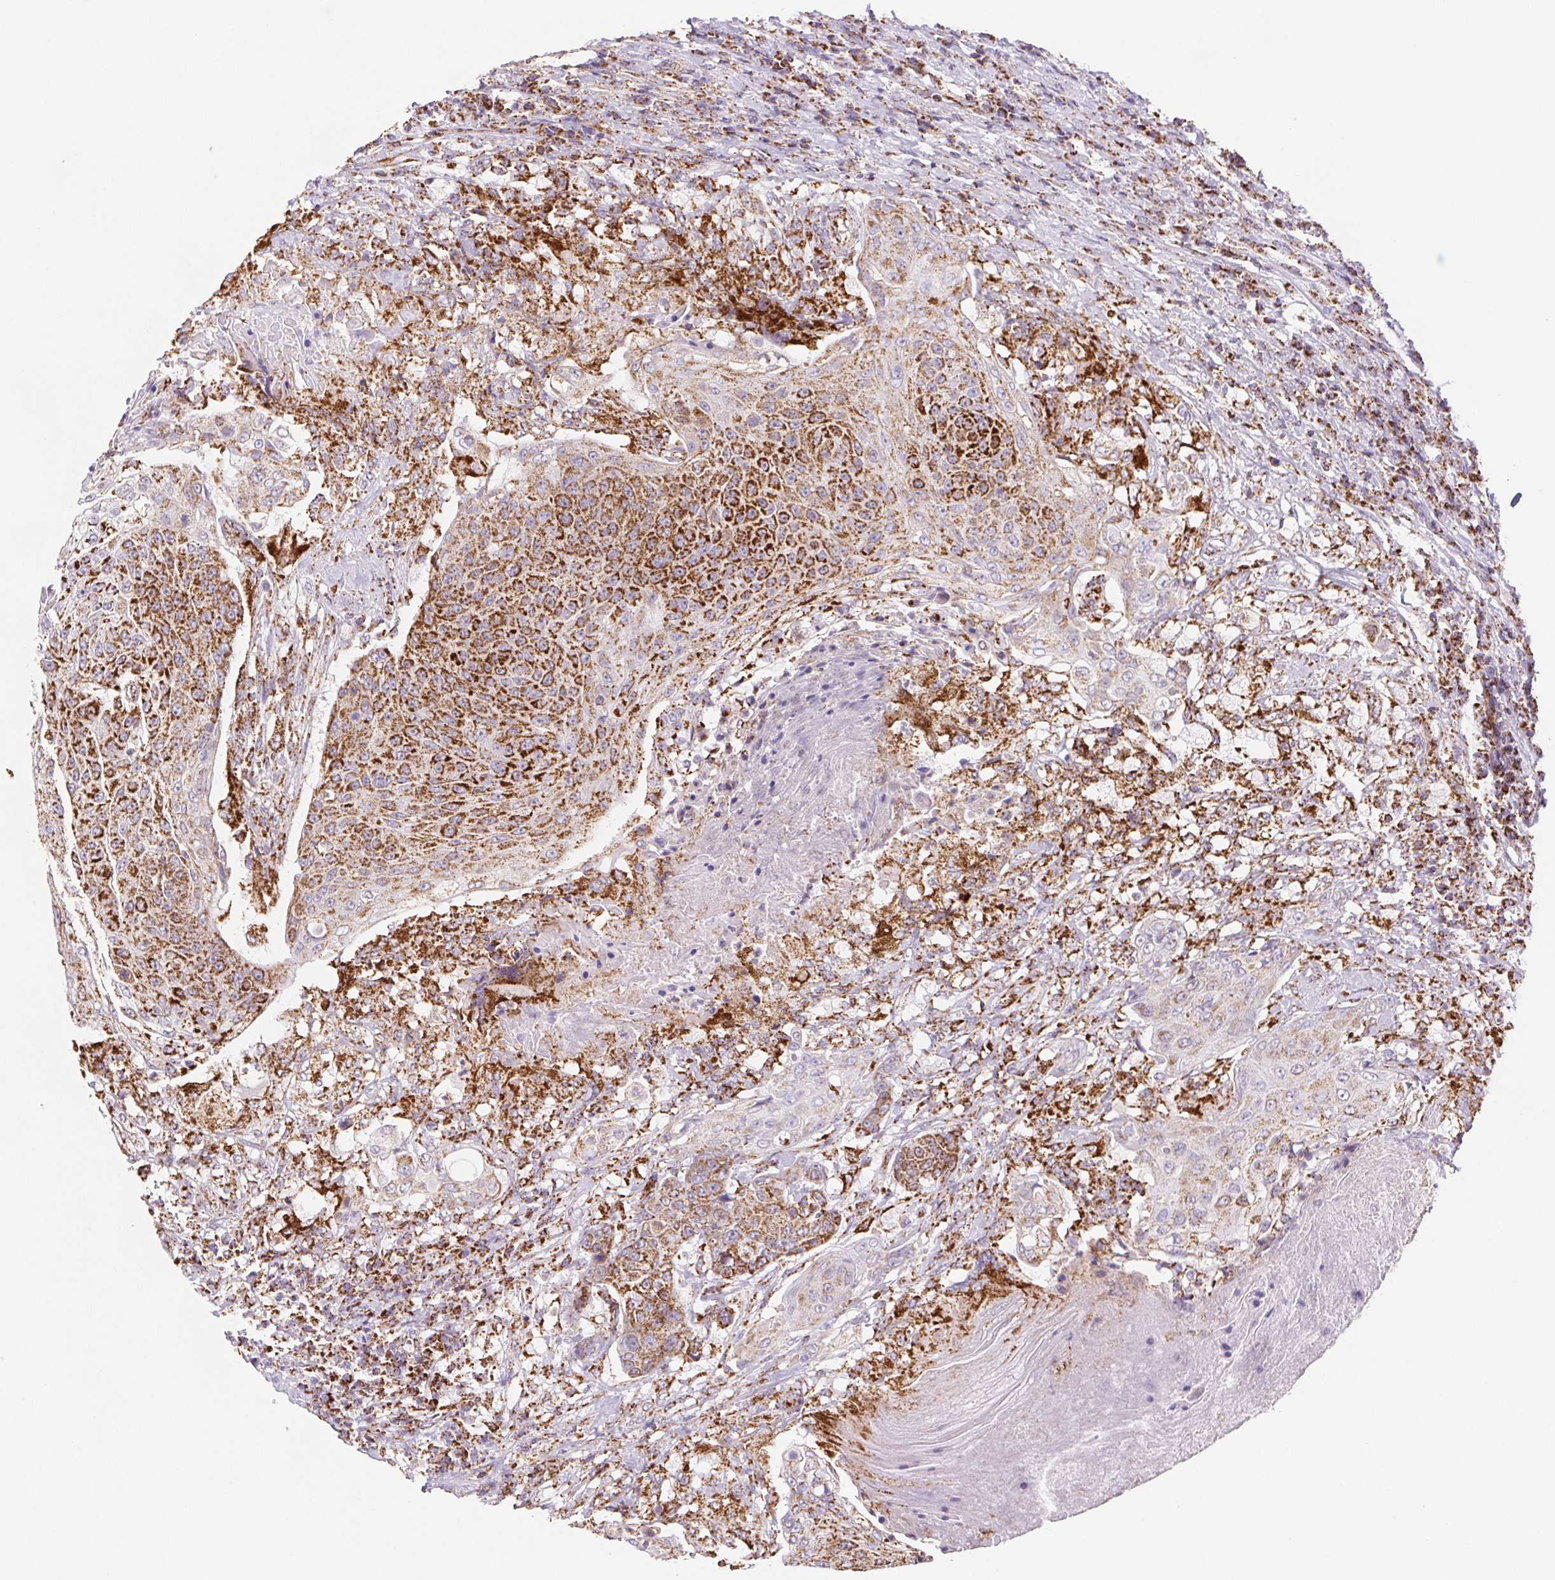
{"staining": {"intensity": "strong", "quantity": ">75%", "location": "cytoplasmic/membranous"}, "tissue": "urothelial cancer", "cell_type": "Tumor cells", "image_type": "cancer", "snomed": [{"axis": "morphology", "description": "Urothelial carcinoma, High grade"}, {"axis": "topography", "description": "Urinary bladder"}], "caption": "High-grade urothelial carcinoma stained with a brown dye reveals strong cytoplasmic/membranous positive positivity in about >75% of tumor cells.", "gene": "NIPSNAP2", "patient": {"sex": "female", "age": 63}}